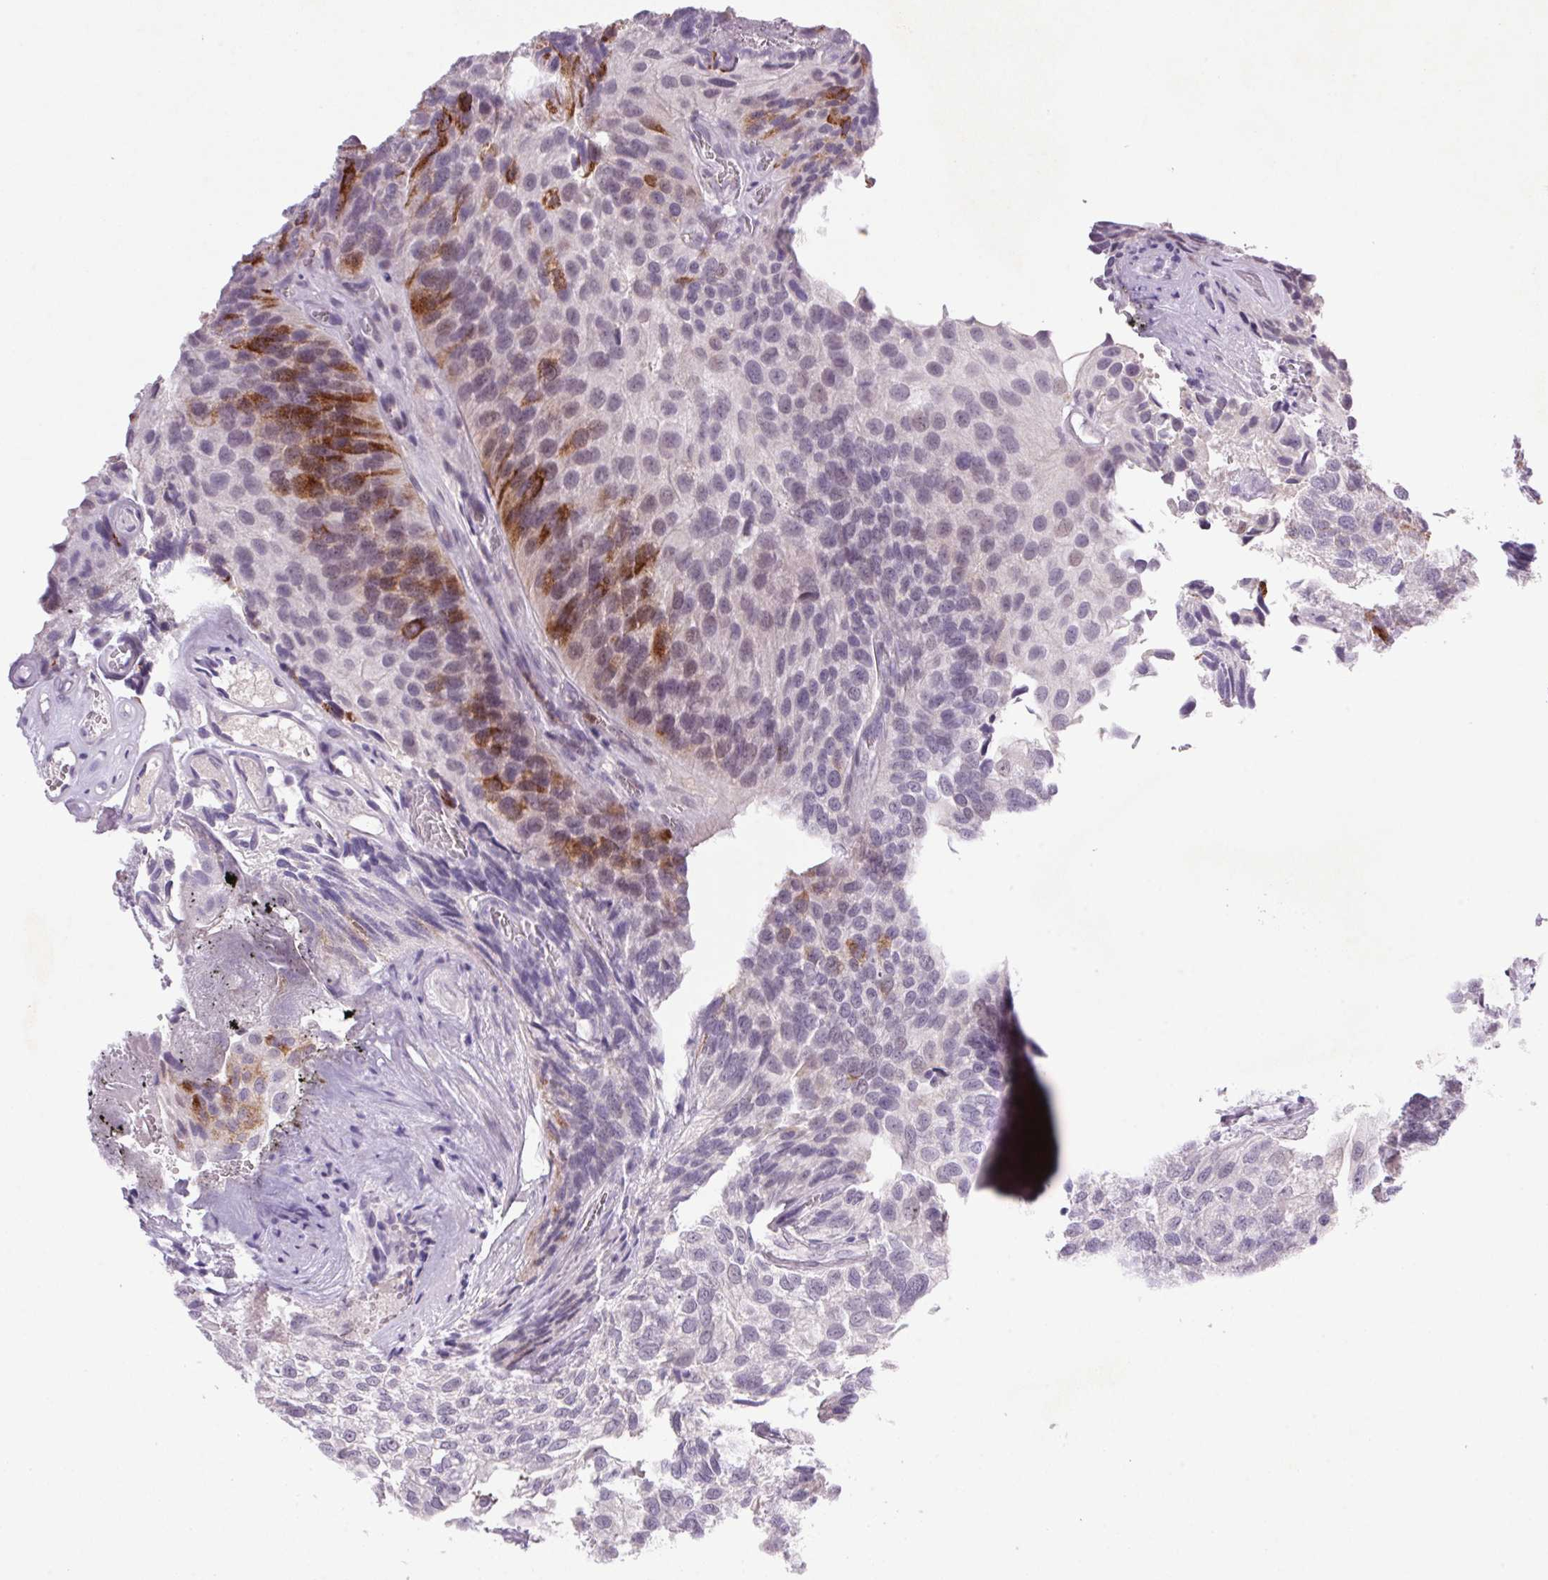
{"staining": {"intensity": "moderate", "quantity": "<25%", "location": "cytoplasmic/membranous"}, "tissue": "urothelial cancer", "cell_type": "Tumor cells", "image_type": "cancer", "snomed": [{"axis": "morphology", "description": "Urothelial carcinoma, NOS"}, {"axis": "topography", "description": "Urinary bladder"}], "caption": "Urothelial cancer stained with a brown dye demonstrates moderate cytoplasmic/membranous positive staining in about <25% of tumor cells.", "gene": "TRDN", "patient": {"sex": "male", "age": 87}}